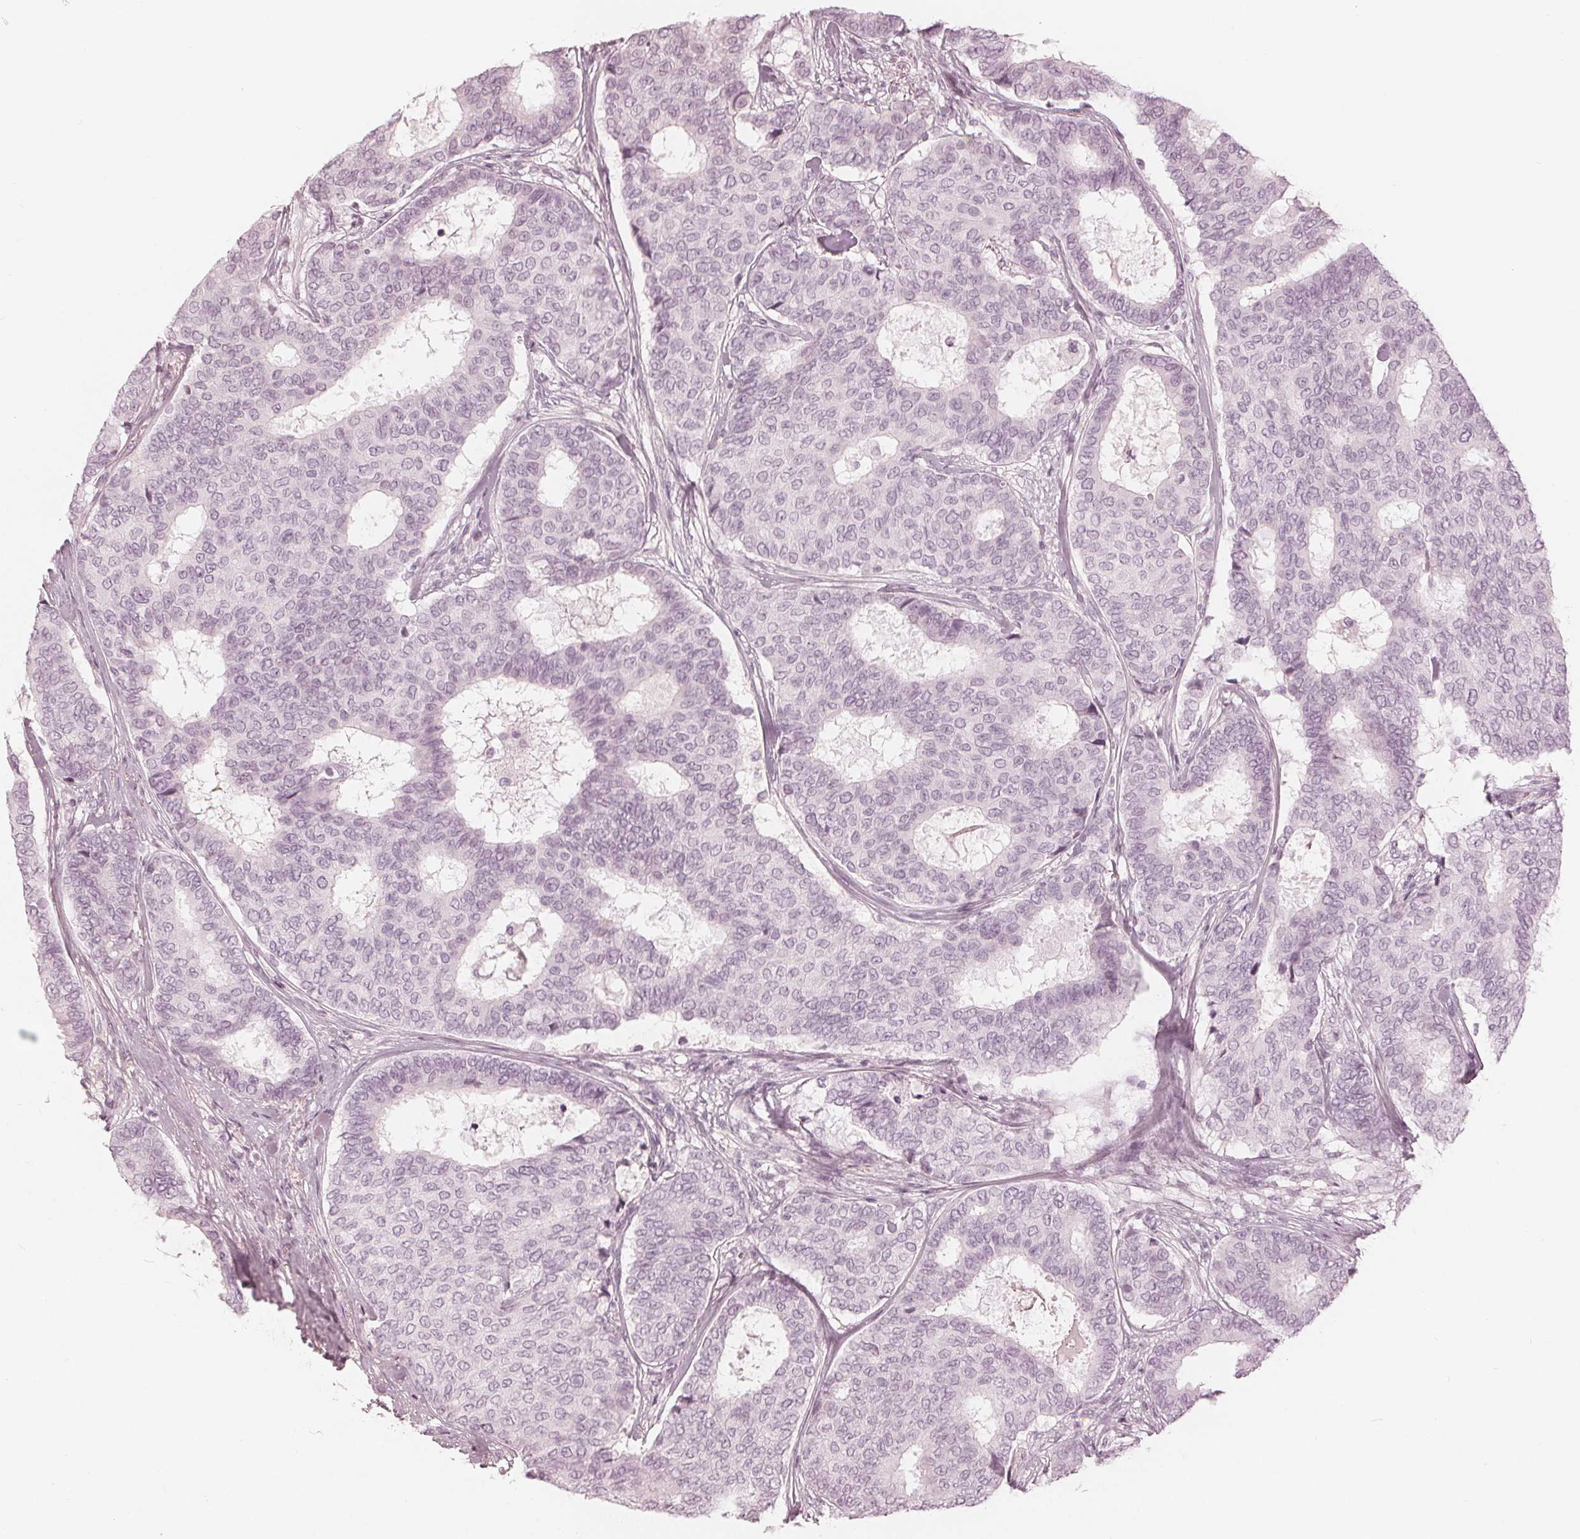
{"staining": {"intensity": "negative", "quantity": "none", "location": "none"}, "tissue": "breast cancer", "cell_type": "Tumor cells", "image_type": "cancer", "snomed": [{"axis": "morphology", "description": "Duct carcinoma"}, {"axis": "topography", "description": "Breast"}], "caption": "This is an immunohistochemistry (IHC) micrograph of human invasive ductal carcinoma (breast). There is no positivity in tumor cells.", "gene": "PAEP", "patient": {"sex": "female", "age": 75}}